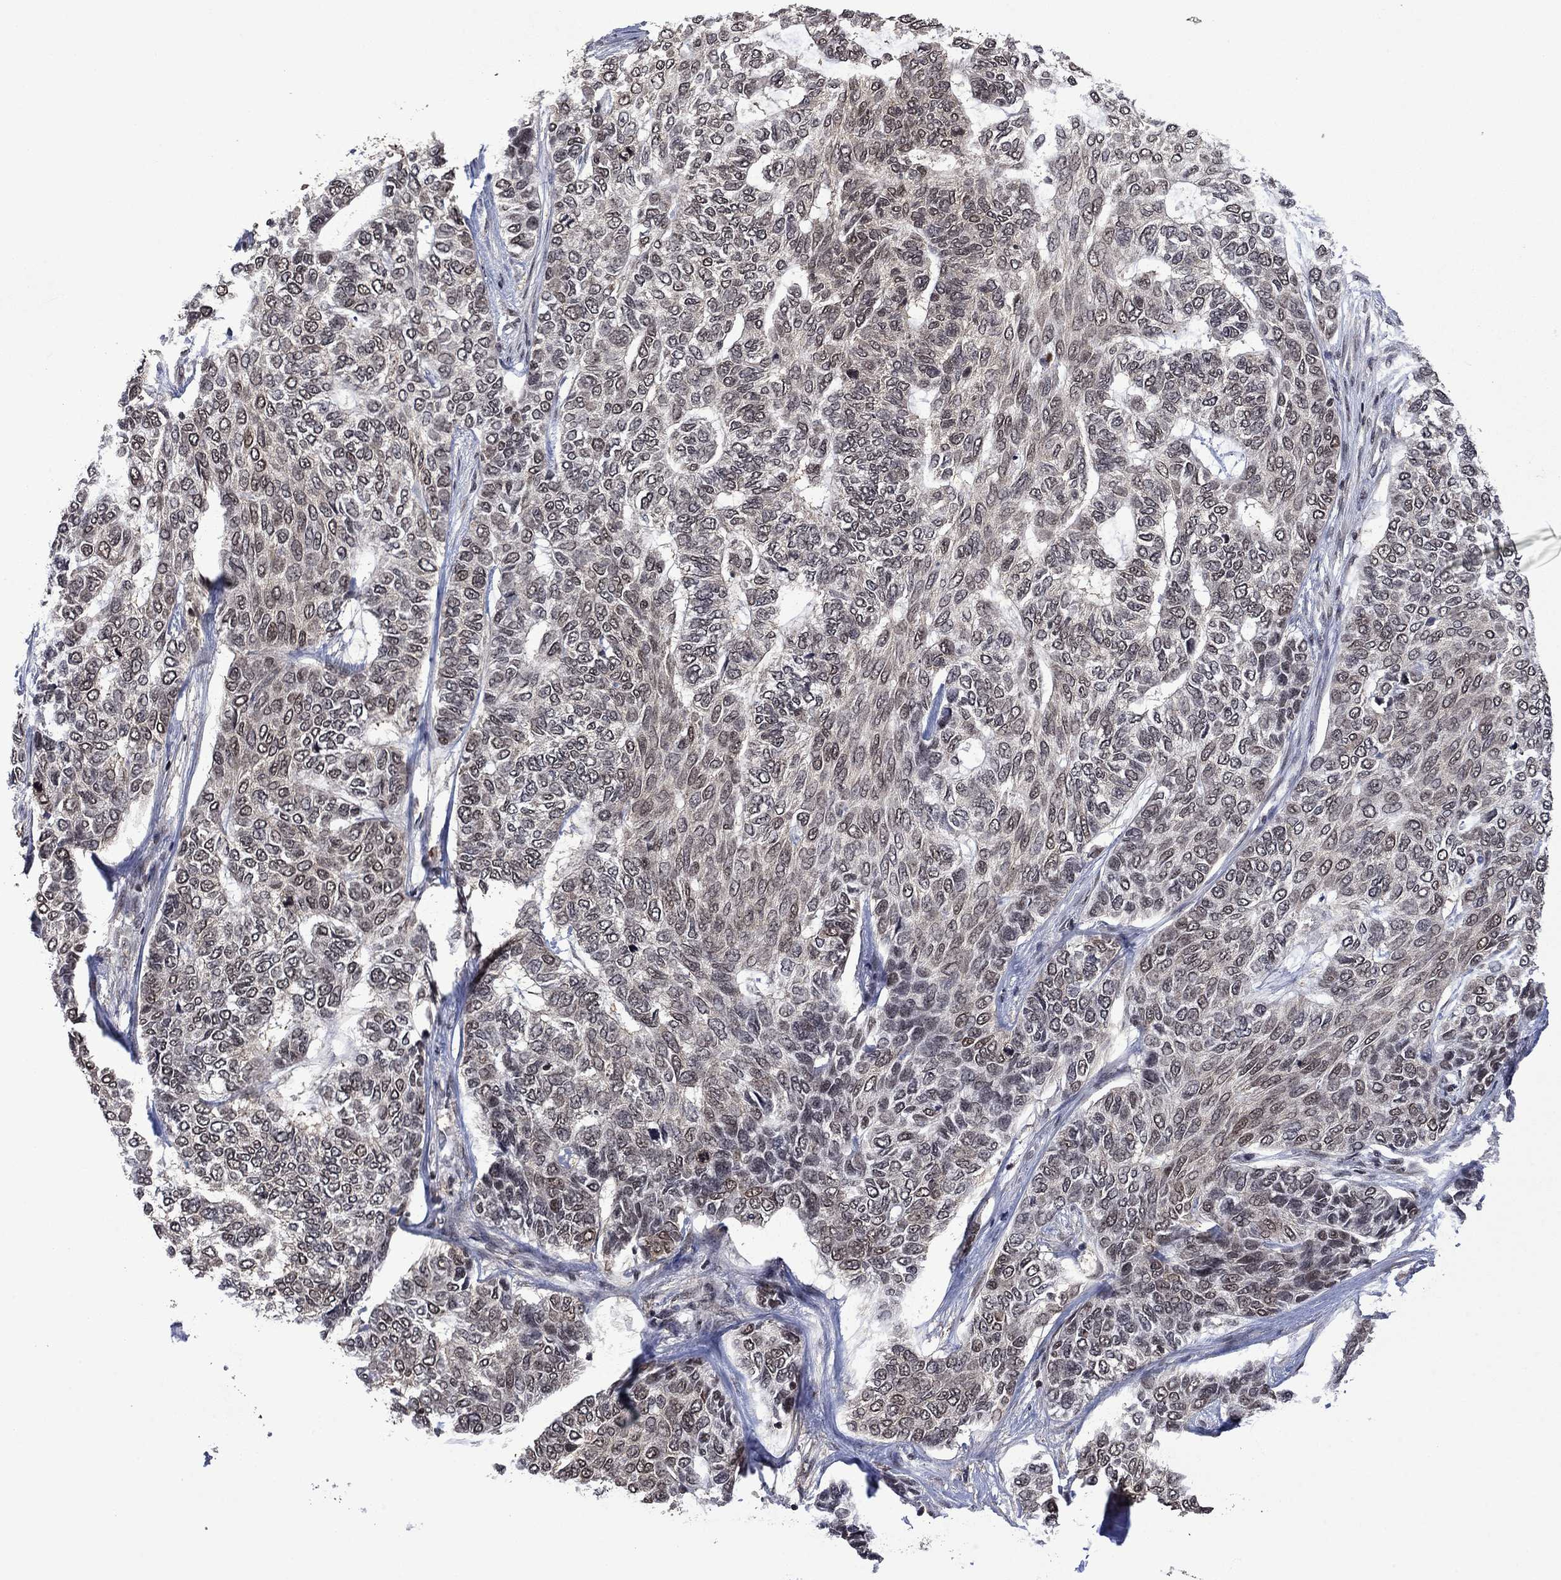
{"staining": {"intensity": "negative", "quantity": "none", "location": "none"}, "tissue": "skin cancer", "cell_type": "Tumor cells", "image_type": "cancer", "snomed": [{"axis": "morphology", "description": "Basal cell carcinoma"}, {"axis": "topography", "description": "Skin"}], "caption": "IHC image of human basal cell carcinoma (skin) stained for a protein (brown), which demonstrates no expression in tumor cells. (Stains: DAB immunohistochemistry with hematoxylin counter stain, Microscopy: brightfield microscopy at high magnification).", "gene": "FBL", "patient": {"sex": "female", "age": 65}}